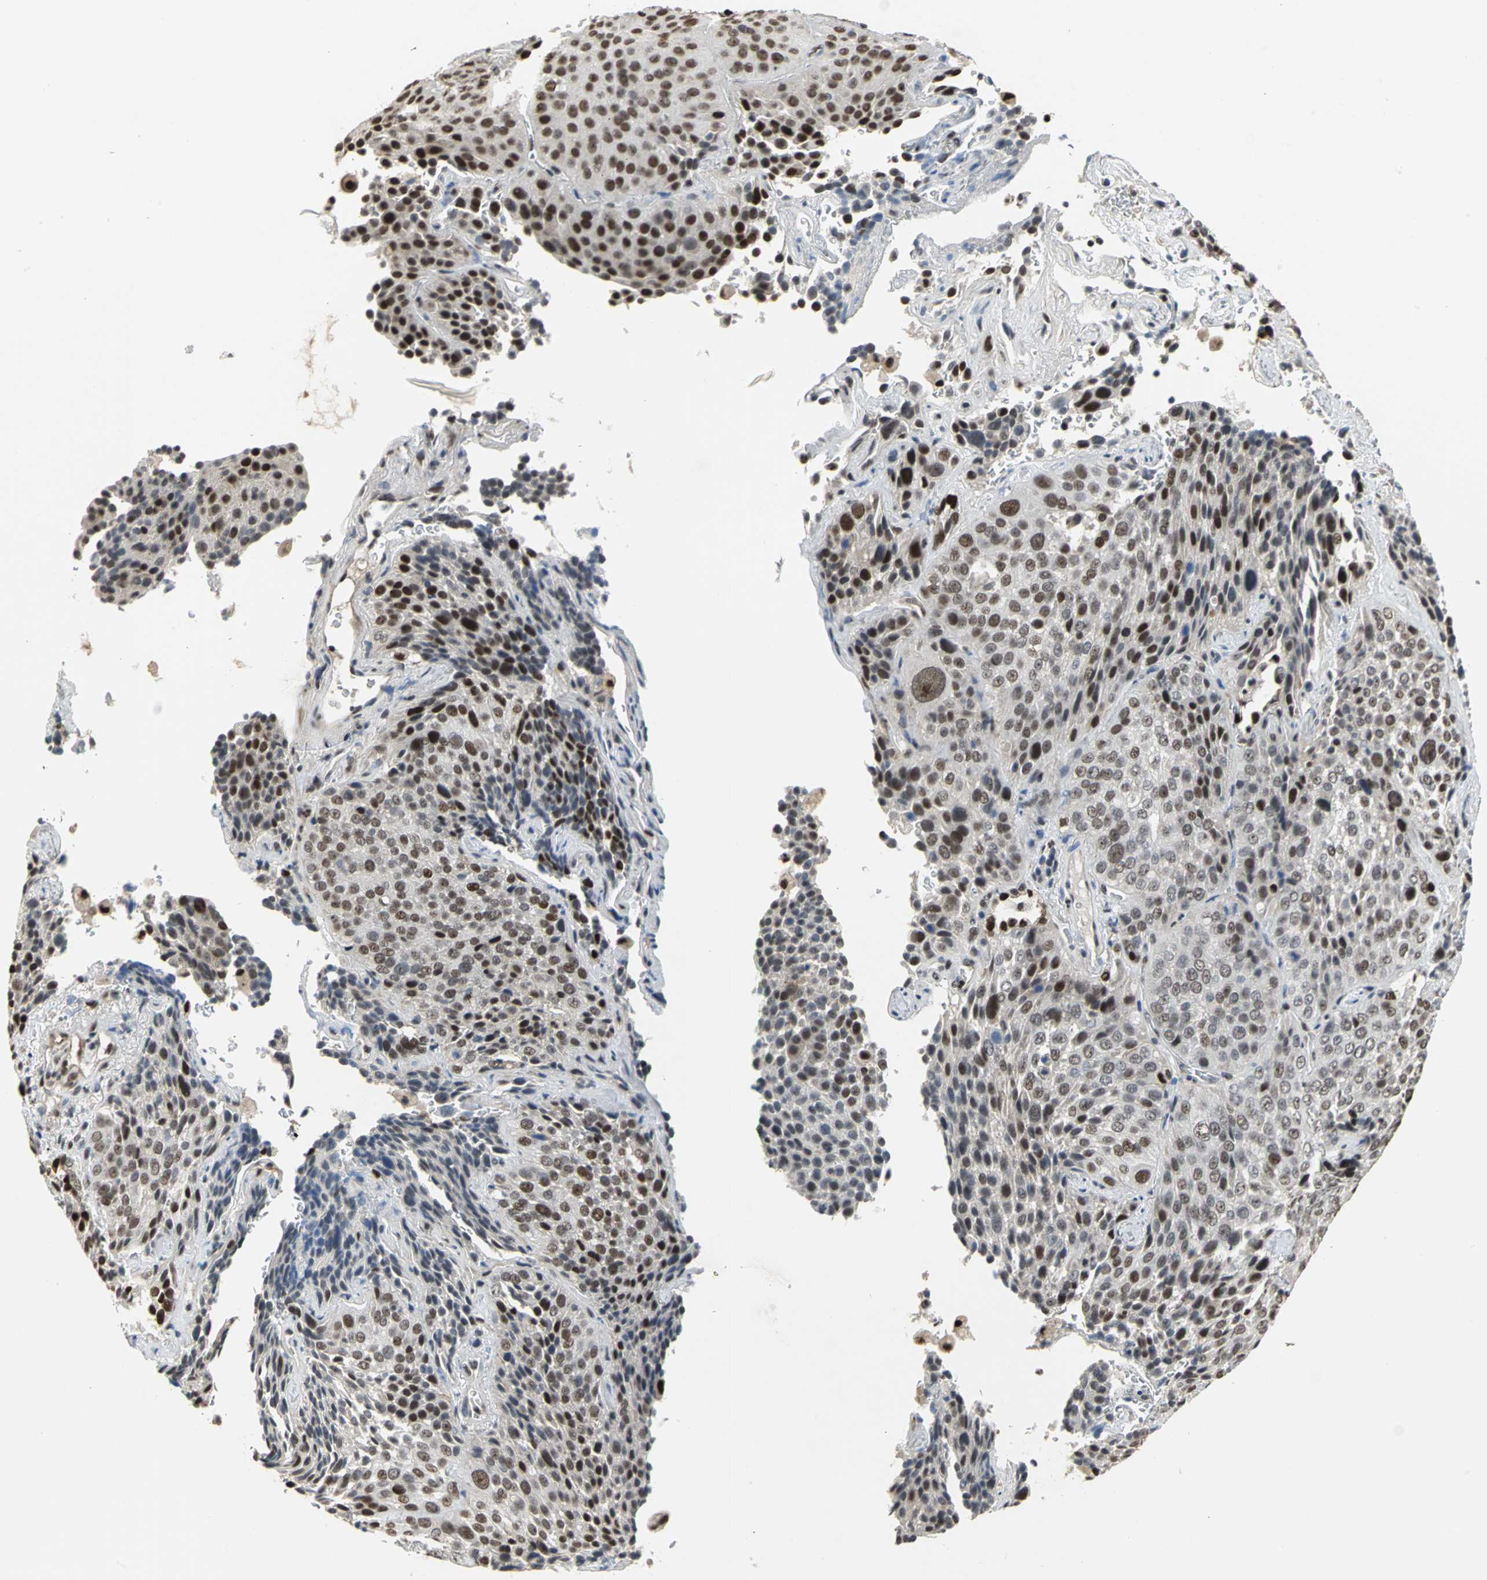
{"staining": {"intensity": "moderate", "quantity": ">75%", "location": "nuclear"}, "tissue": "lung cancer", "cell_type": "Tumor cells", "image_type": "cancer", "snomed": [{"axis": "morphology", "description": "Squamous cell carcinoma, NOS"}, {"axis": "topography", "description": "Lung"}], "caption": "A photomicrograph of lung squamous cell carcinoma stained for a protein demonstrates moderate nuclear brown staining in tumor cells. Using DAB (brown) and hematoxylin (blue) stains, captured at high magnification using brightfield microscopy.", "gene": "CCDC88C", "patient": {"sex": "male", "age": 54}}